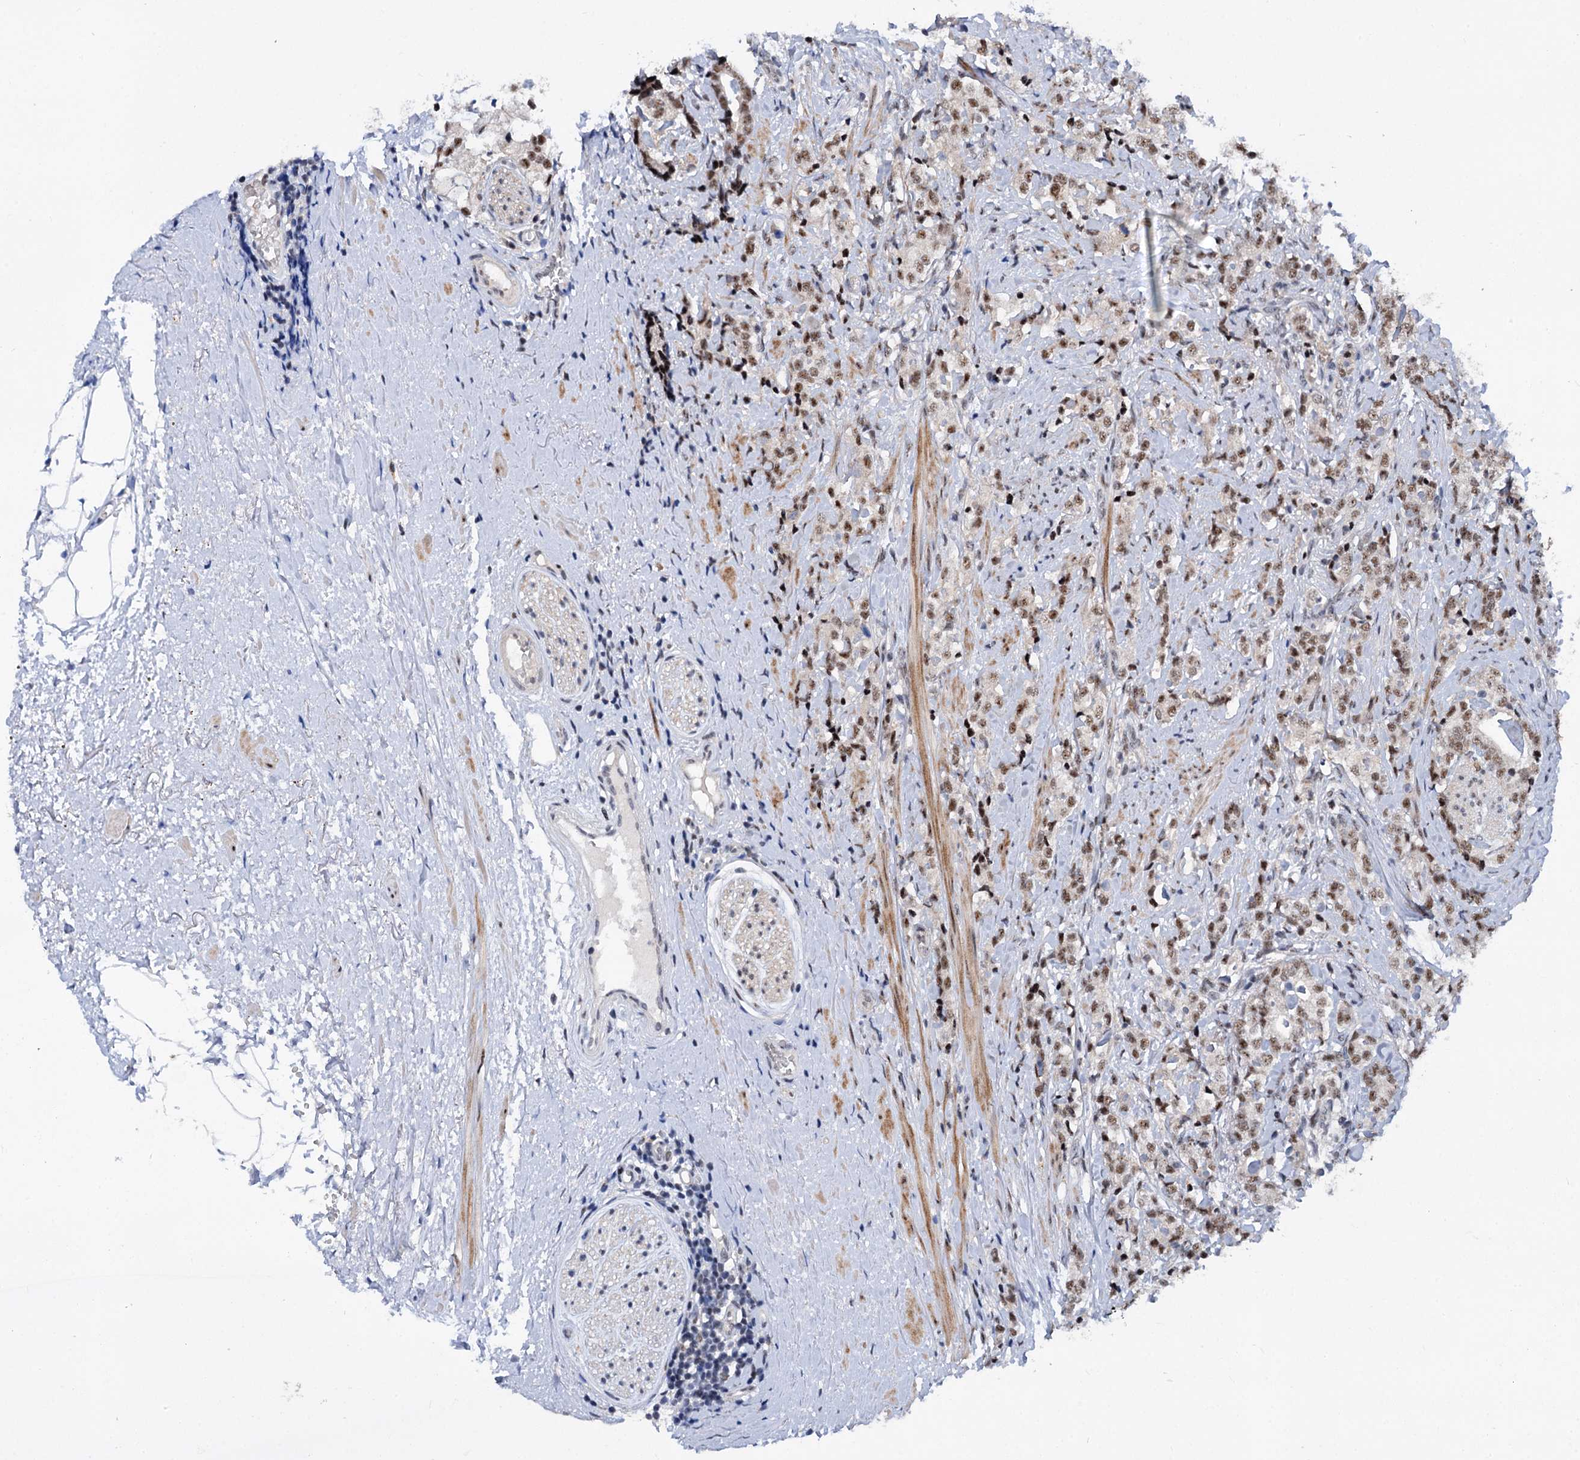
{"staining": {"intensity": "moderate", "quantity": ">75%", "location": "nuclear"}, "tissue": "prostate cancer", "cell_type": "Tumor cells", "image_type": "cancer", "snomed": [{"axis": "morphology", "description": "Adenocarcinoma, High grade"}, {"axis": "topography", "description": "Prostate"}], "caption": "Immunohistochemical staining of human prostate cancer demonstrates moderate nuclear protein positivity in about >75% of tumor cells. Nuclei are stained in blue.", "gene": "PHF8", "patient": {"sex": "male", "age": 69}}